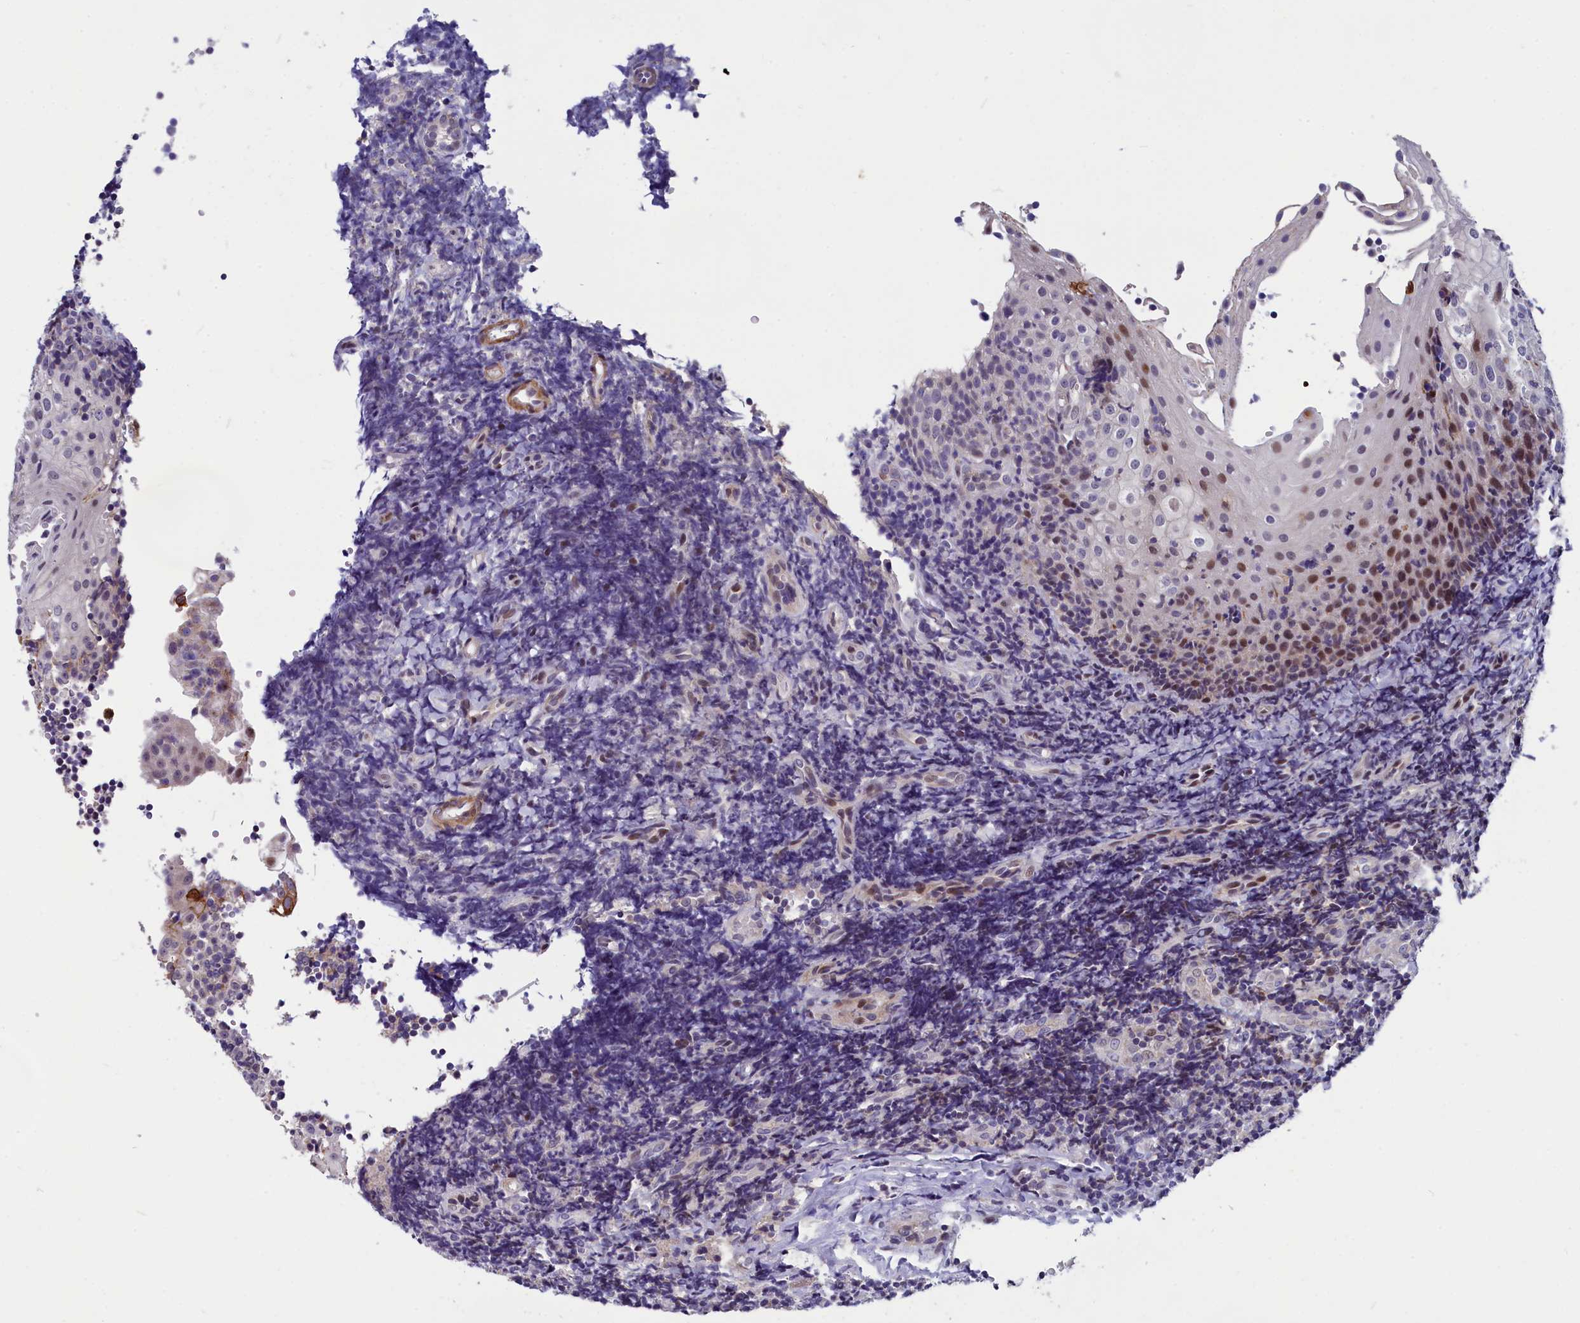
{"staining": {"intensity": "moderate", "quantity": ">75%", "location": "cytoplasmic/membranous"}, "tissue": "tonsil", "cell_type": "Germinal center cells", "image_type": "normal", "snomed": [{"axis": "morphology", "description": "Normal tissue, NOS"}, {"axis": "topography", "description": "Tonsil"}], "caption": "Tonsil stained with immunohistochemistry exhibits moderate cytoplasmic/membranous expression in about >75% of germinal center cells. The staining was performed using DAB (3,3'-diaminobenzidine) to visualize the protein expression in brown, while the nuclei were stained in blue with hematoxylin (Magnification: 20x).", "gene": "ANKRD34B", "patient": {"sex": "female", "age": 40}}